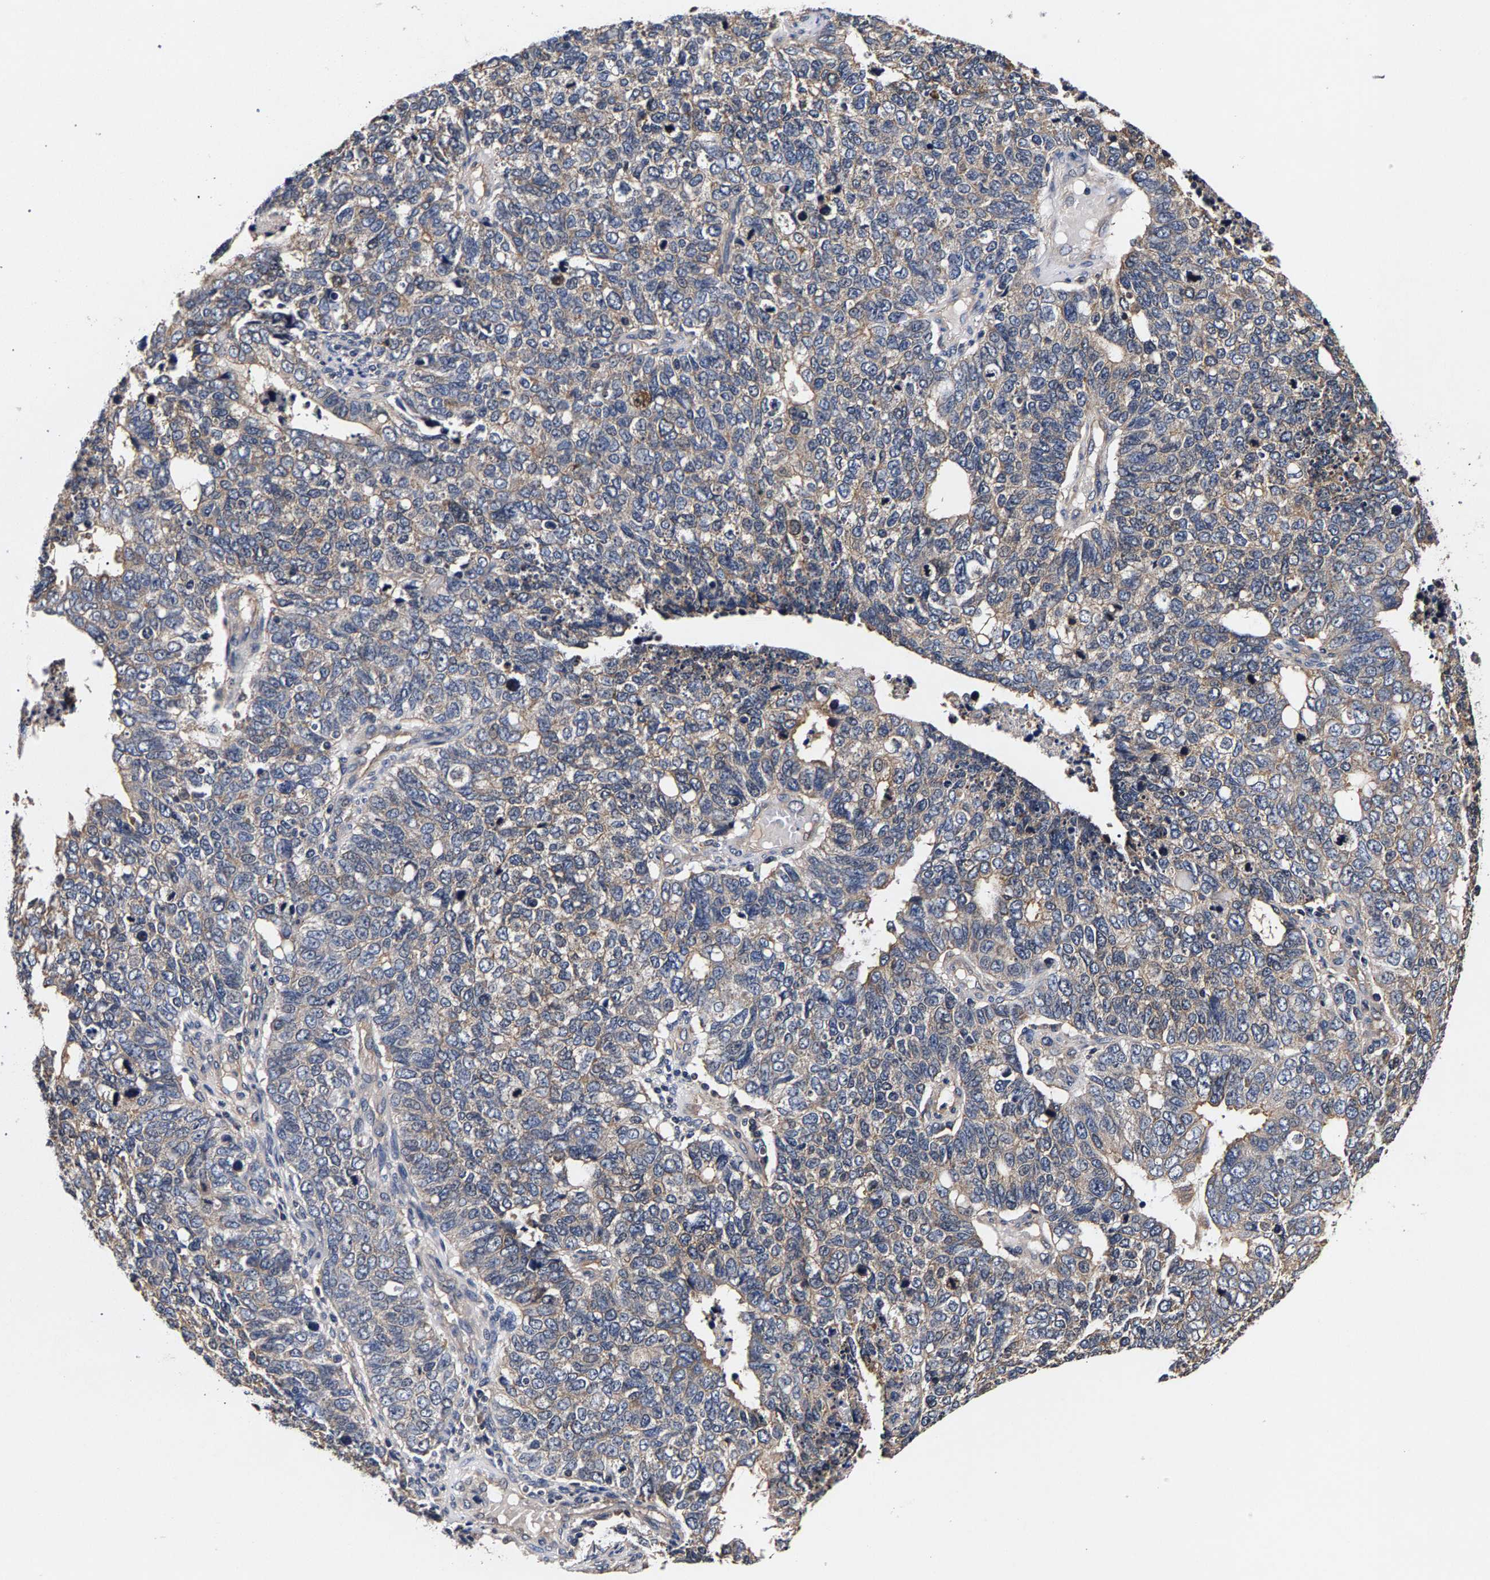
{"staining": {"intensity": "weak", "quantity": "<25%", "location": "cytoplasmic/membranous"}, "tissue": "cervical cancer", "cell_type": "Tumor cells", "image_type": "cancer", "snomed": [{"axis": "morphology", "description": "Squamous cell carcinoma, NOS"}, {"axis": "topography", "description": "Cervix"}], "caption": "Histopathology image shows no protein positivity in tumor cells of cervical cancer (squamous cell carcinoma) tissue.", "gene": "MARCHF7", "patient": {"sex": "female", "age": 63}}